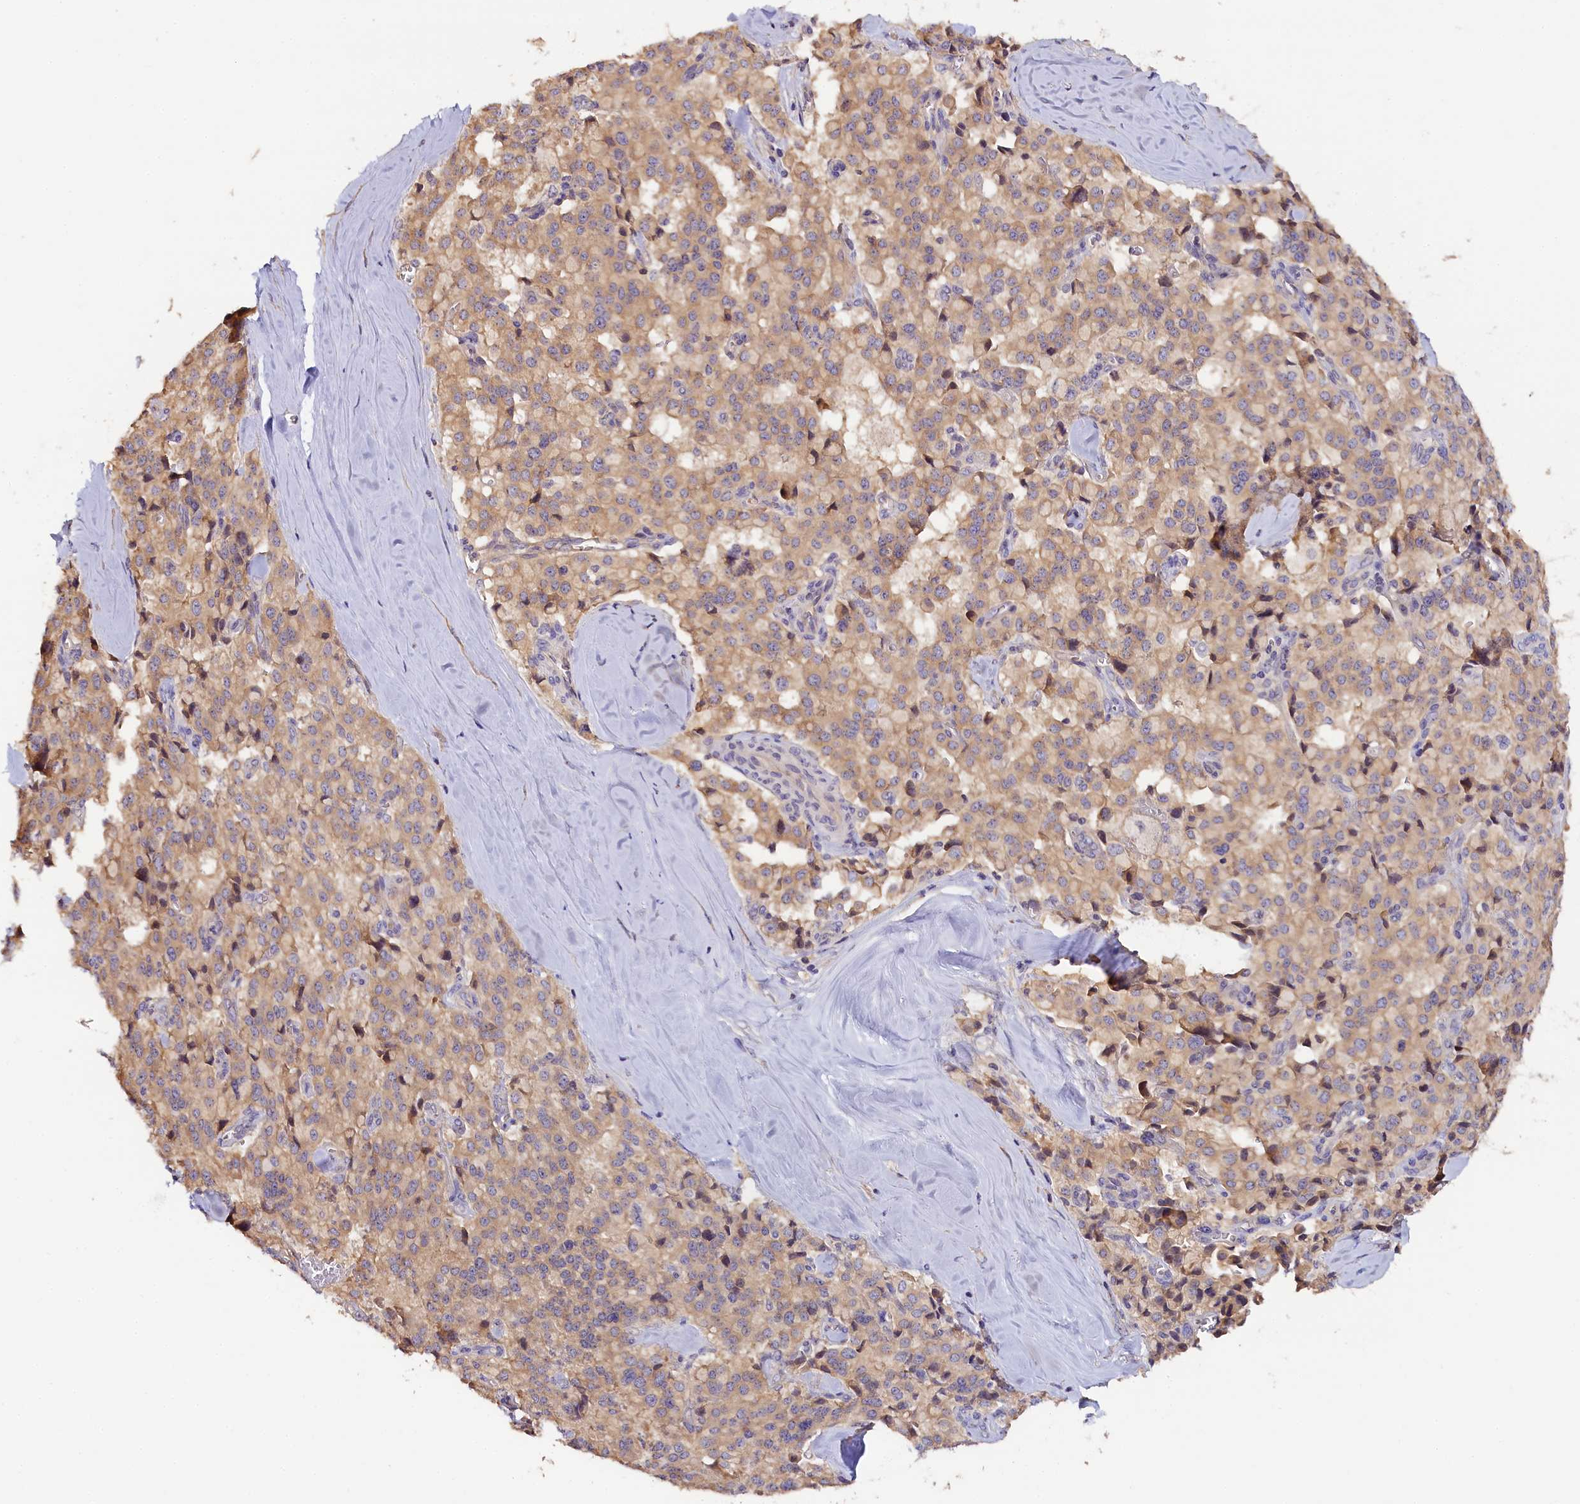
{"staining": {"intensity": "moderate", "quantity": ">75%", "location": "cytoplasmic/membranous"}, "tissue": "pancreatic cancer", "cell_type": "Tumor cells", "image_type": "cancer", "snomed": [{"axis": "morphology", "description": "Adenocarcinoma, NOS"}, {"axis": "topography", "description": "Pancreas"}], "caption": "Brown immunohistochemical staining in human pancreatic cancer reveals moderate cytoplasmic/membranous expression in about >75% of tumor cells.", "gene": "KATNB1", "patient": {"sex": "male", "age": 65}}